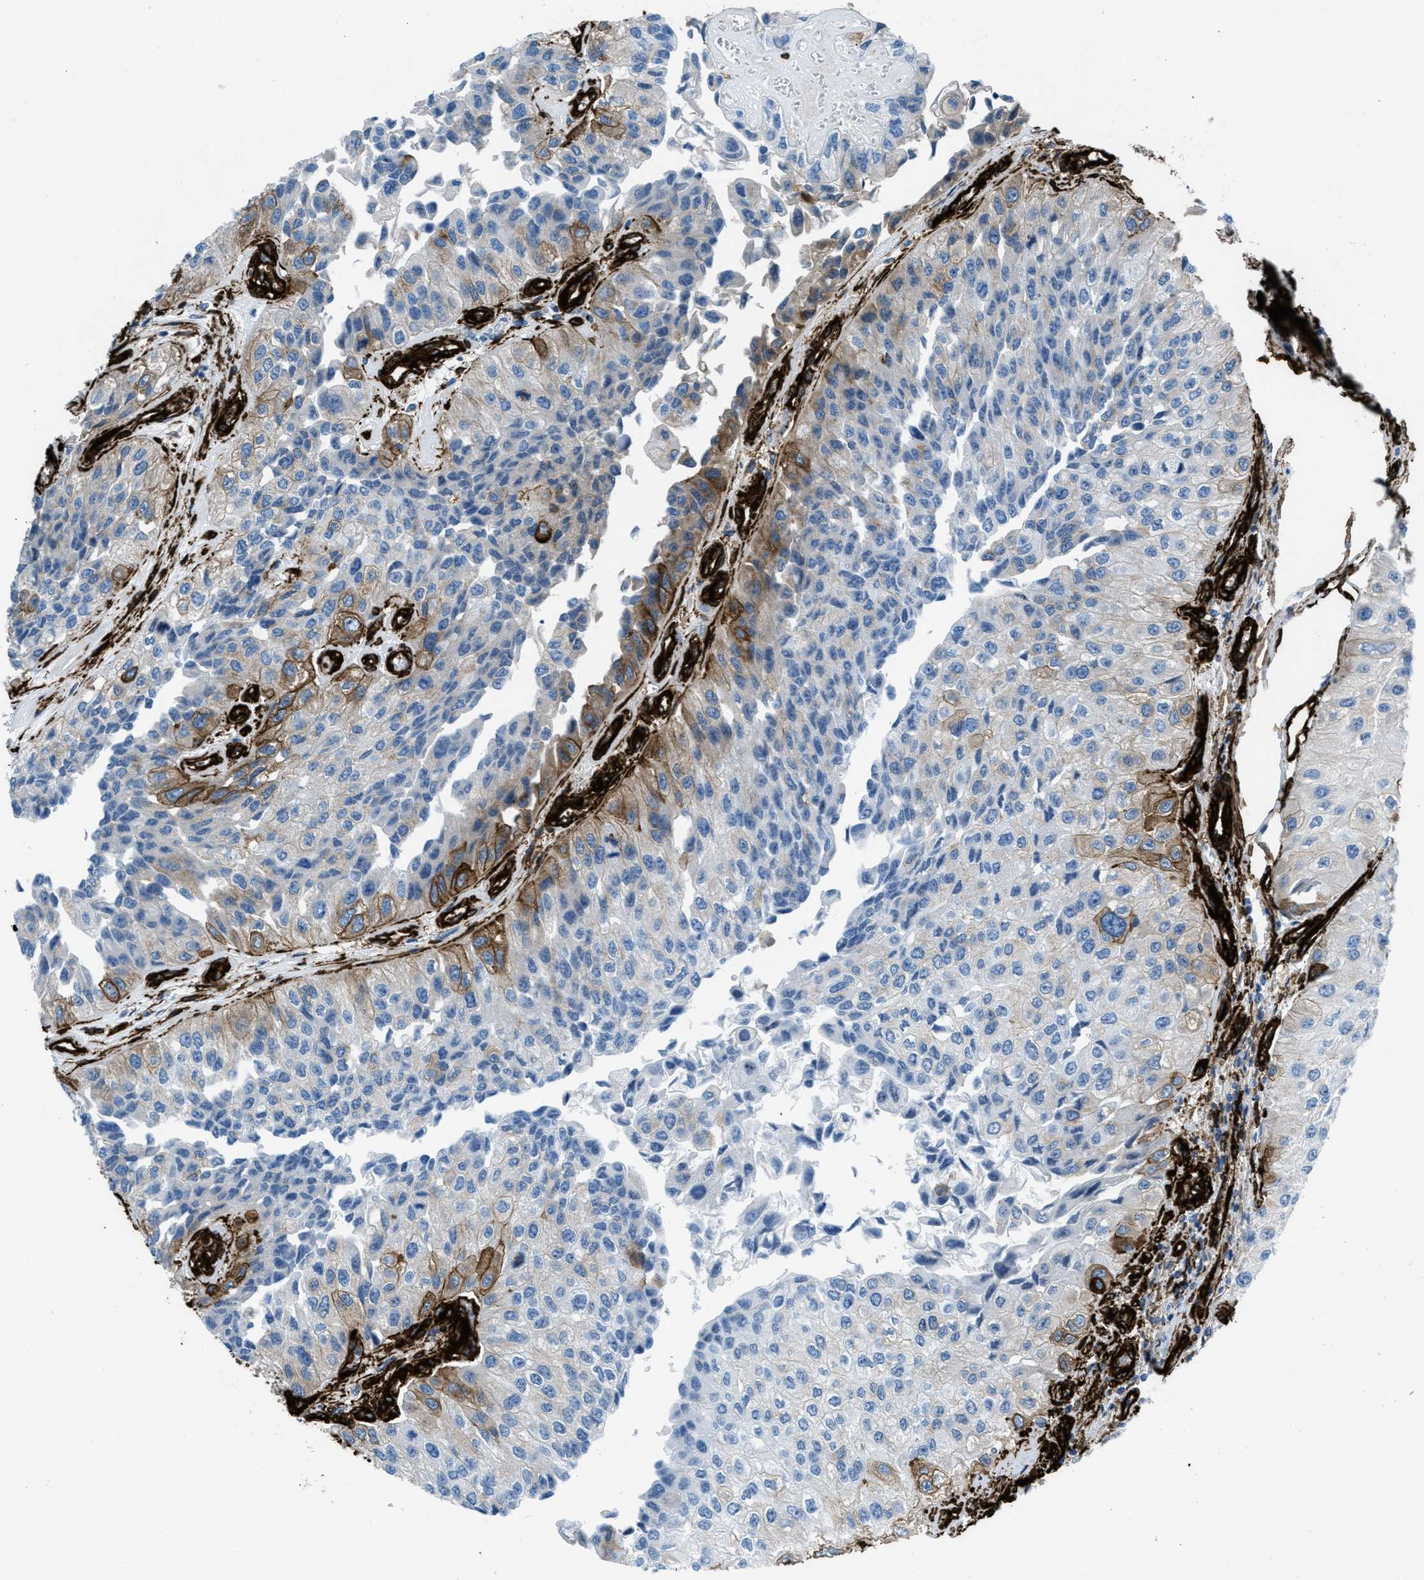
{"staining": {"intensity": "moderate", "quantity": "<25%", "location": "cytoplasmic/membranous"}, "tissue": "urothelial cancer", "cell_type": "Tumor cells", "image_type": "cancer", "snomed": [{"axis": "morphology", "description": "Urothelial carcinoma, High grade"}, {"axis": "topography", "description": "Kidney"}, {"axis": "topography", "description": "Urinary bladder"}], "caption": "IHC image of high-grade urothelial carcinoma stained for a protein (brown), which shows low levels of moderate cytoplasmic/membranous expression in approximately <25% of tumor cells.", "gene": "CALD1", "patient": {"sex": "male", "age": 77}}